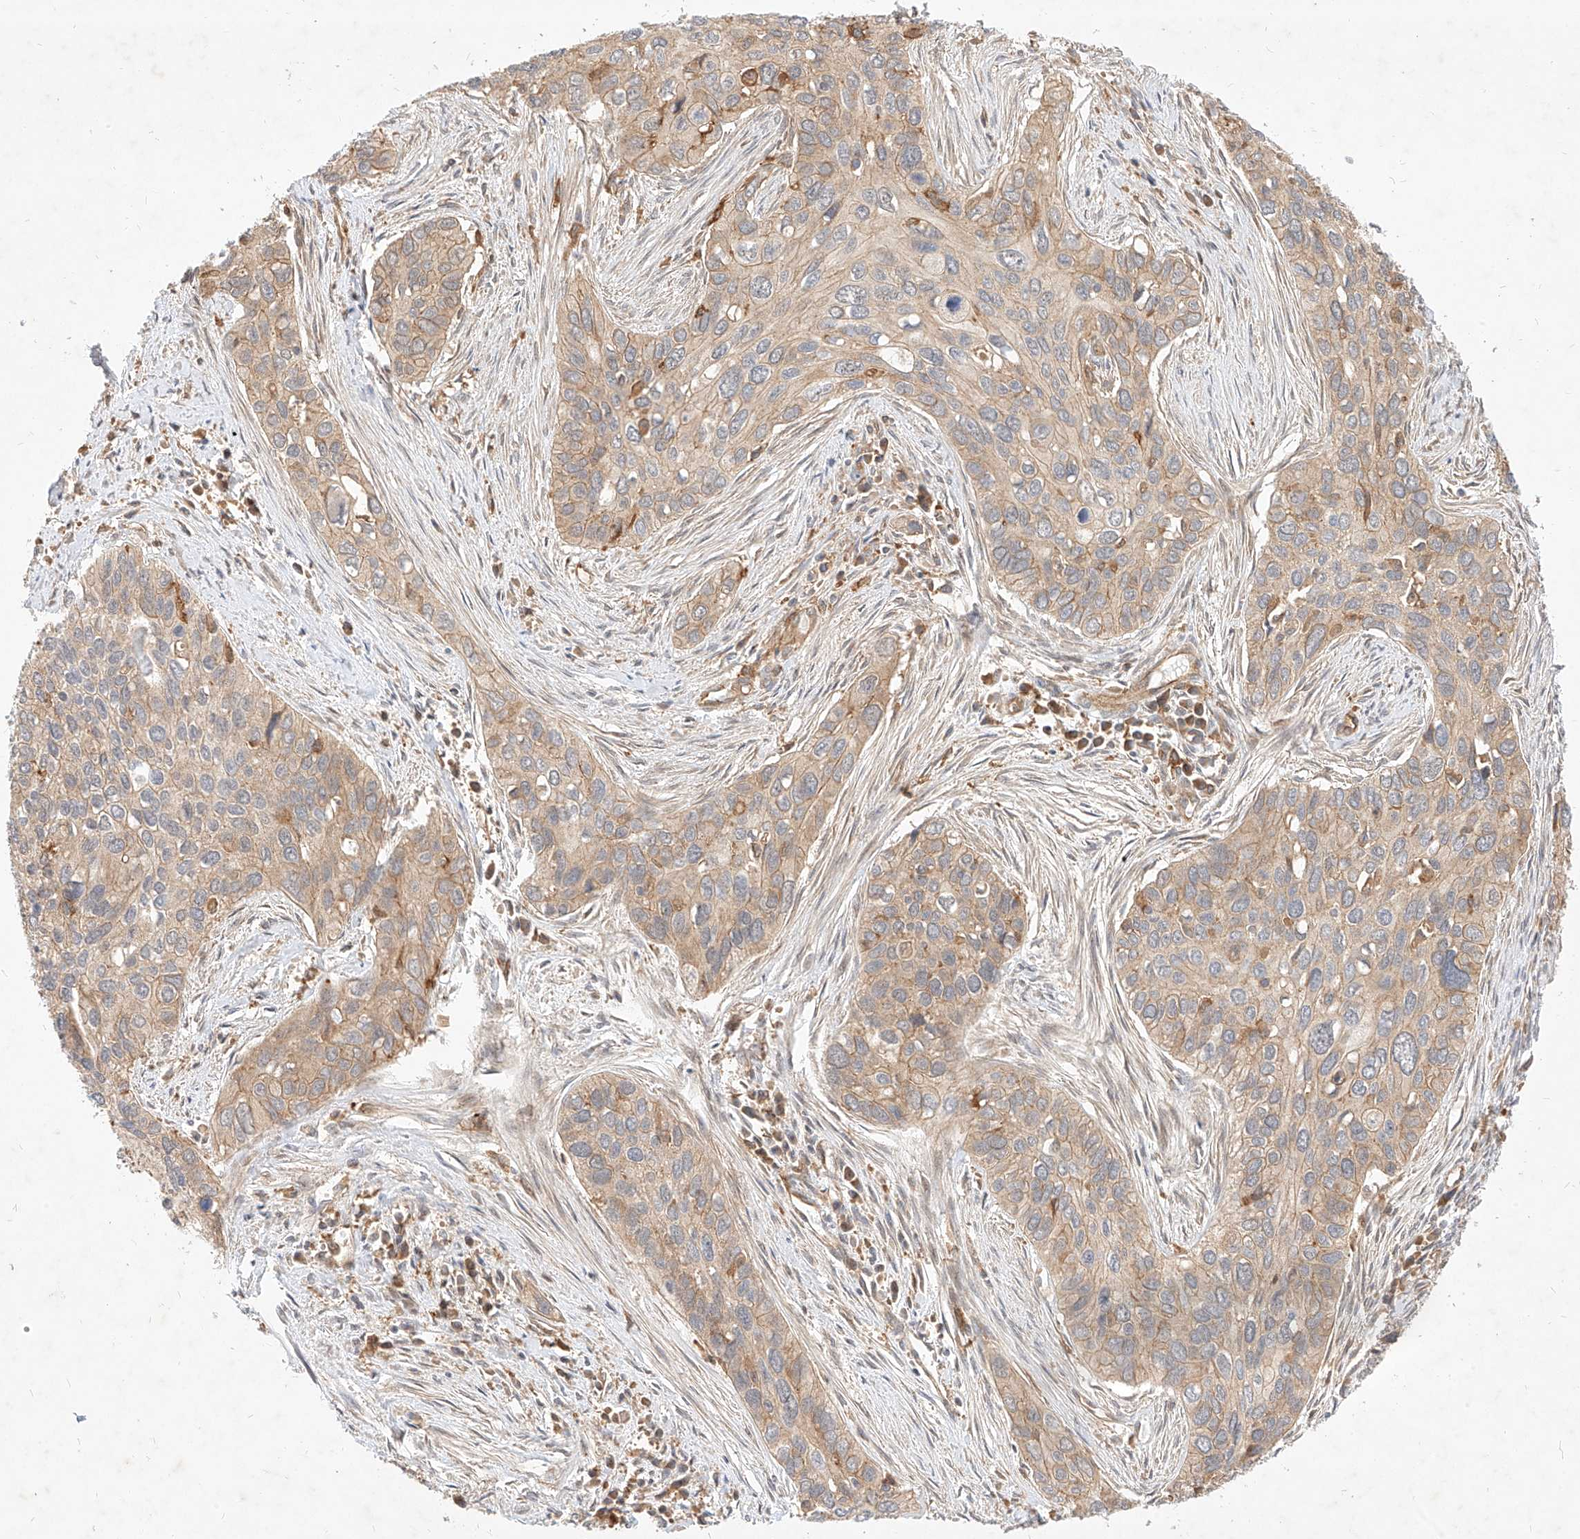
{"staining": {"intensity": "weak", "quantity": "25%-75%", "location": "cytoplasmic/membranous"}, "tissue": "cervical cancer", "cell_type": "Tumor cells", "image_type": "cancer", "snomed": [{"axis": "morphology", "description": "Squamous cell carcinoma, NOS"}, {"axis": "topography", "description": "Cervix"}], "caption": "This photomicrograph shows immunohistochemistry staining of squamous cell carcinoma (cervical), with low weak cytoplasmic/membranous staining in about 25%-75% of tumor cells.", "gene": "NFAM1", "patient": {"sex": "female", "age": 55}}